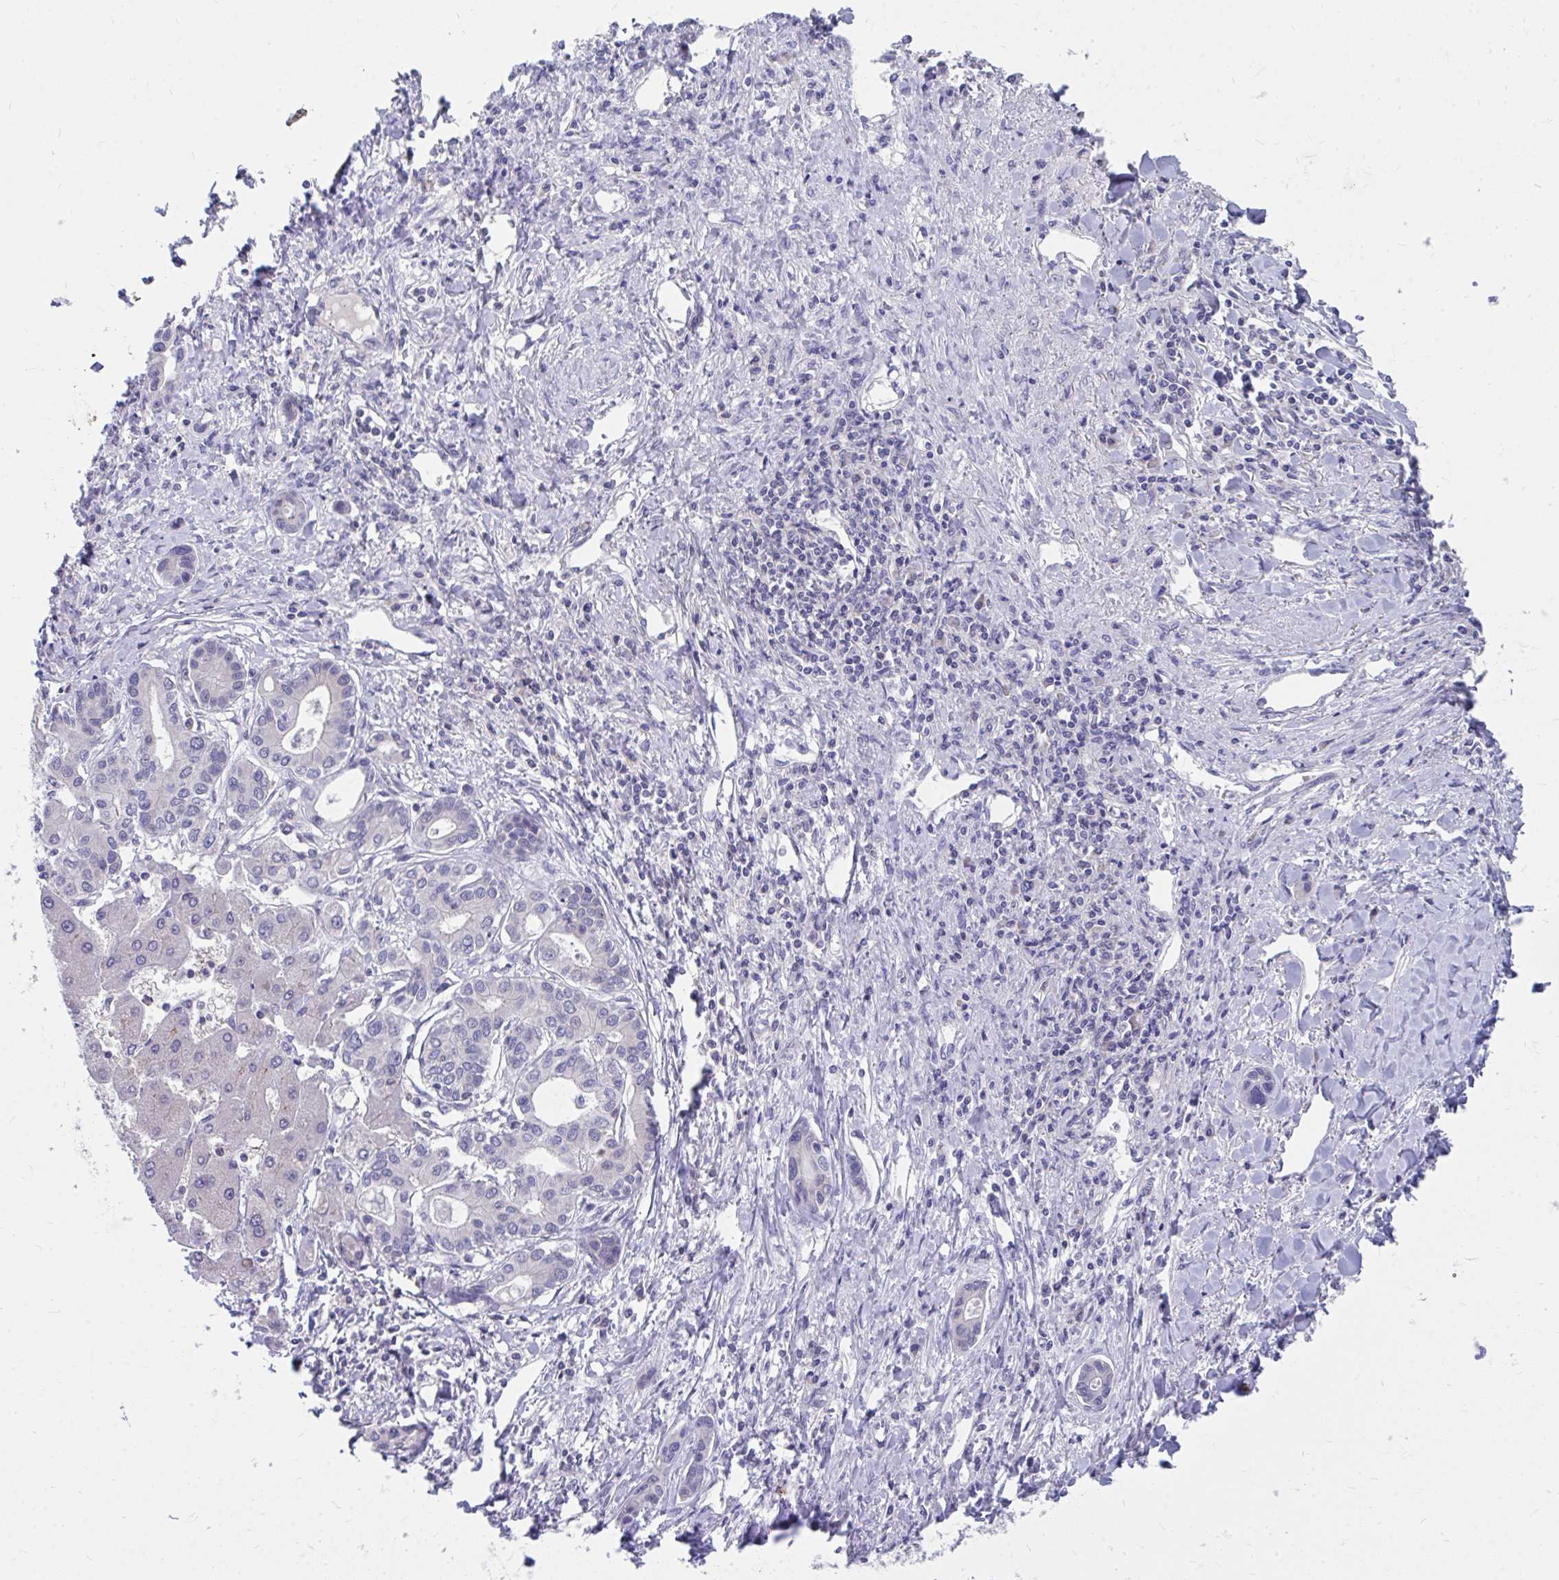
{"staining": {"intensity": "negative", "quantity": "none", "location": "none"}, "tissue": "liver cancer", "cell_type": "Tumor cells", "image_type": "cancer", "snomed": [{"axis": "morphology", "description": "Cholangiocarcinoma"}, {"axis": "topography", "description": "Liver"}], "caption": "High magnification brightfield microscopy of liver cholangiocarcinoma stained with DAB (3,3'-diaminobenzidine) (brown) and counterstained with hematoxylin (blue): tumor cells show no significant expression.", "gene": "FHIP1B", "patient": {"sex": "male", "age": 66}}